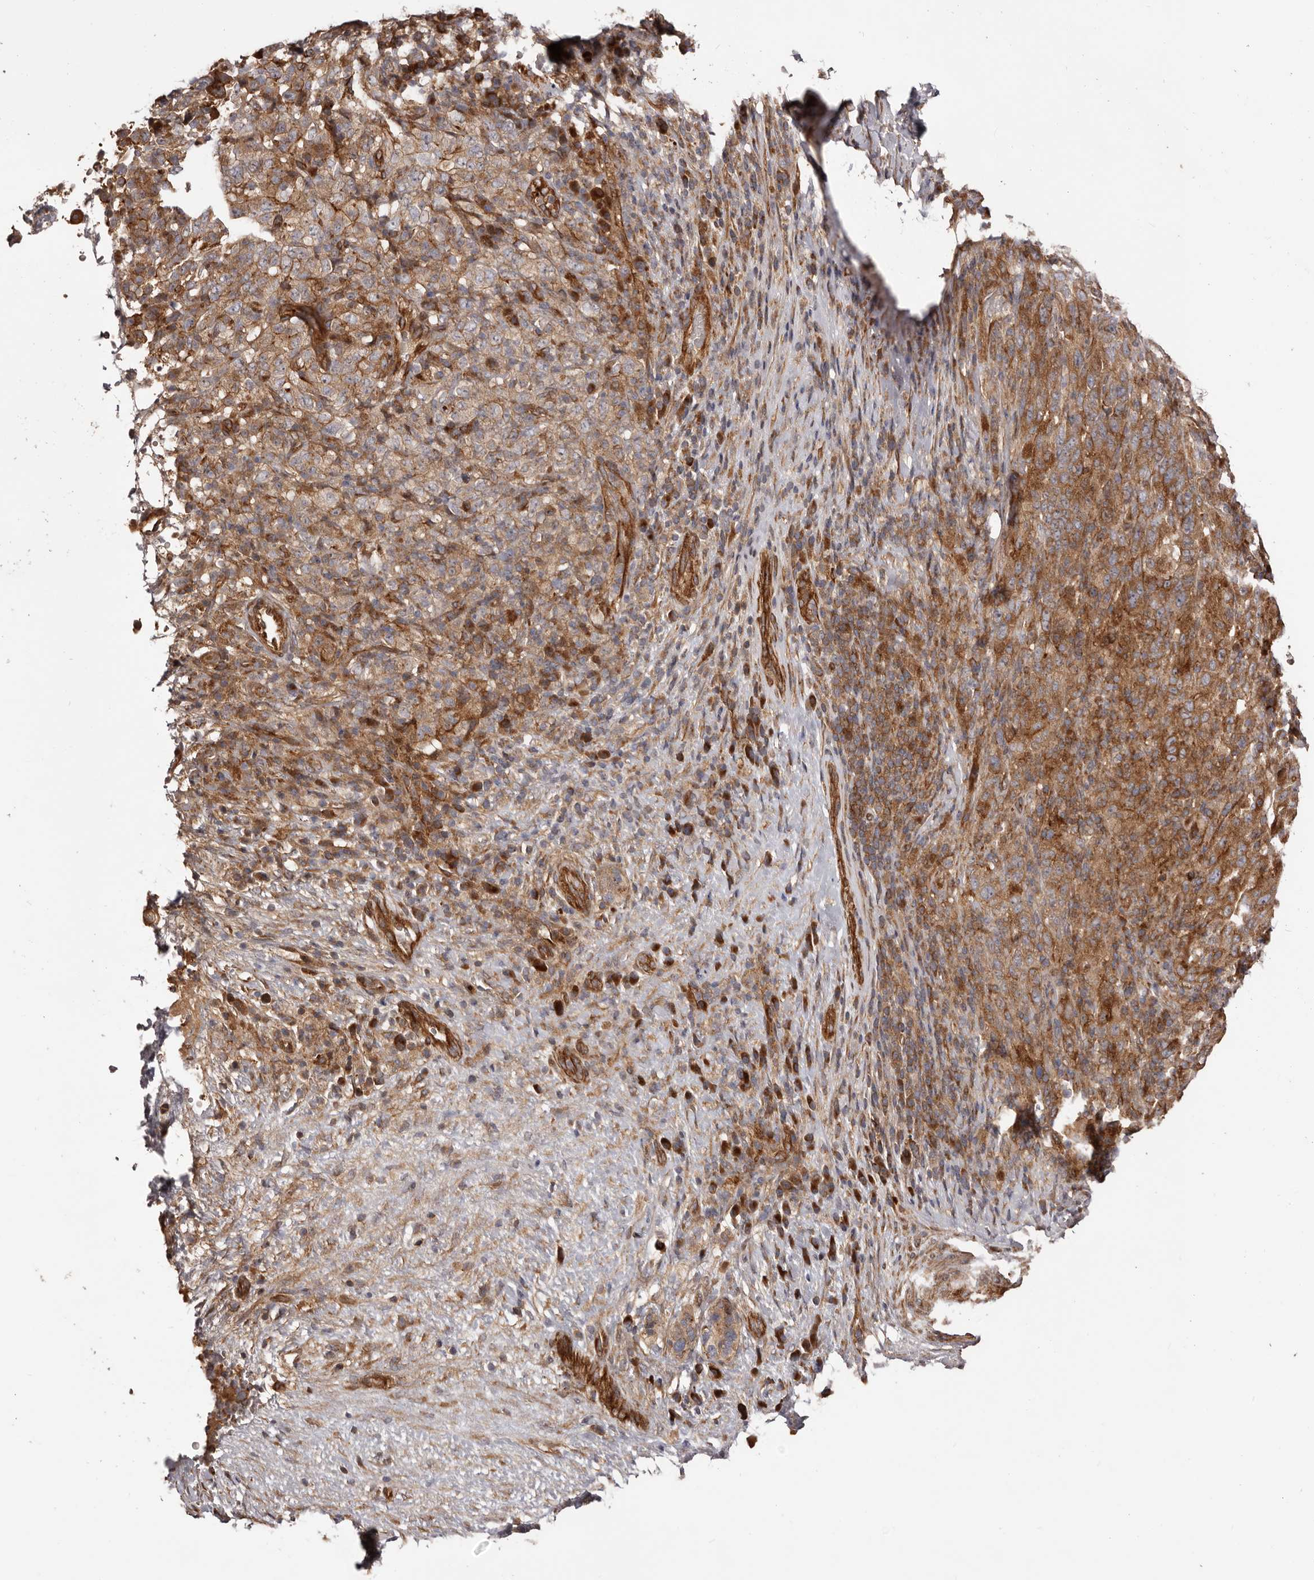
{"staining": {"intensity": "moderate", "quantity": ">75%", "location": "cytoplasmic/membranous"}, "tissue": "pancreatic cancer", "cell_type": "Tumor cells", "image_type": "cancer", "snomed": [{"axis": "morphology", "description": "Adenocarcinoma, NOS"}, {"axis": "topography", "description": "Pancreas"}], "caption": "Adenocarcinoma (pancreatic) tissue shows moderate cytoplasmic/membranous positivity in about >75% of tumor cells", "gene": "GTPBP1", "patient": {"sex": "male", "age": 63}}